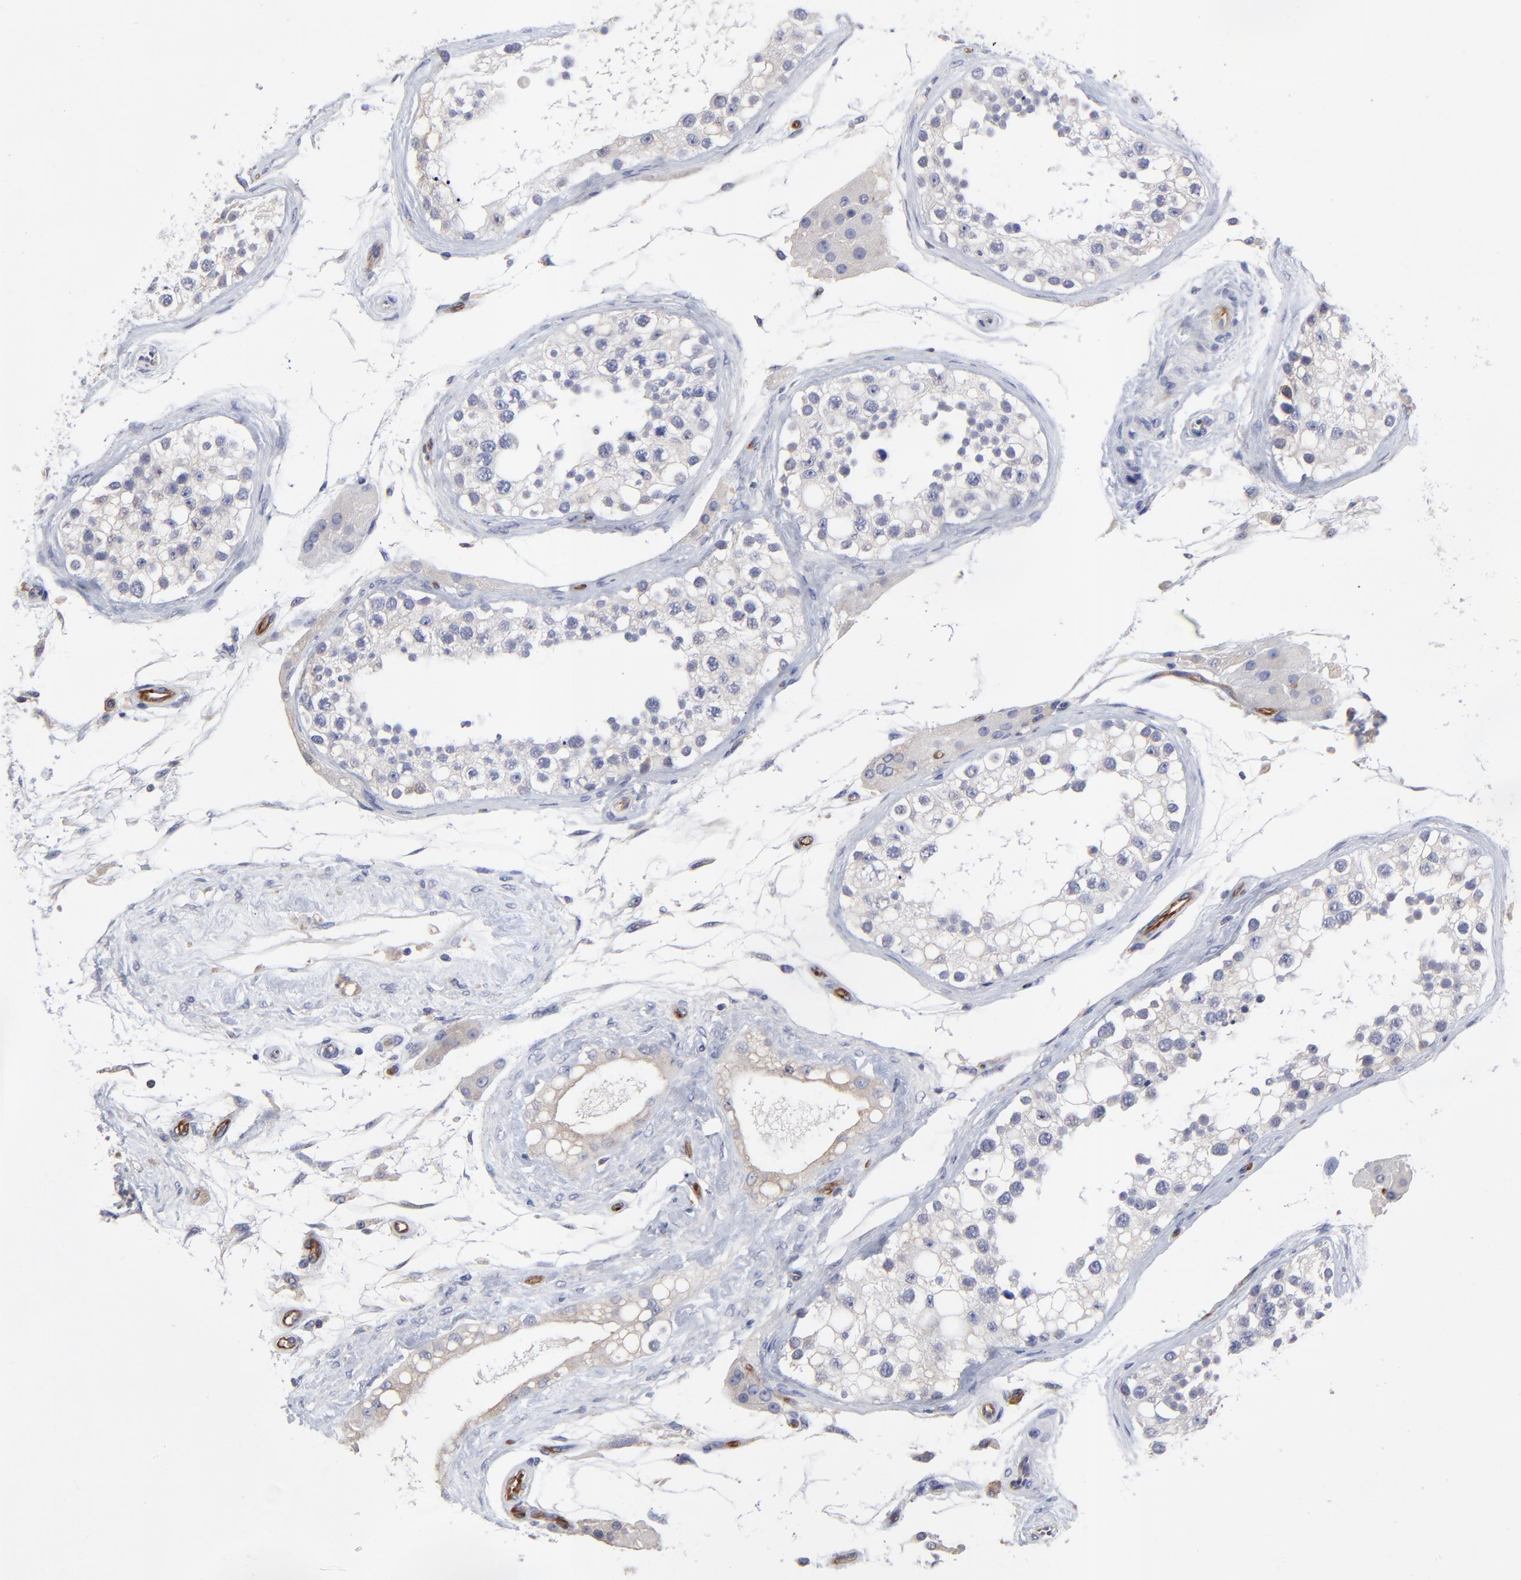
{"staining": {"intensity": "weak", "quantity": "<25%", "location": "cytoplasmic/membranous"}, "tissue": "testis", "cell_type": "Cells in seminiferous ducts", "image_type": "normal", "snomed": [{"axis": "morphology", "description": "Normal tissue, NOS"}, {"axis": "topography", "description": "Testis"}], "caption": "Immunohistochemical staining of normal human testis exhibits no significant expression in cells in seminiferous ducts. (Brightfield microscopy of DAB (3,3'-diaminobenzidine) IHC at high magnification).", "gene": "SULF2", "patient": {"sex": "male", "age": 68}}